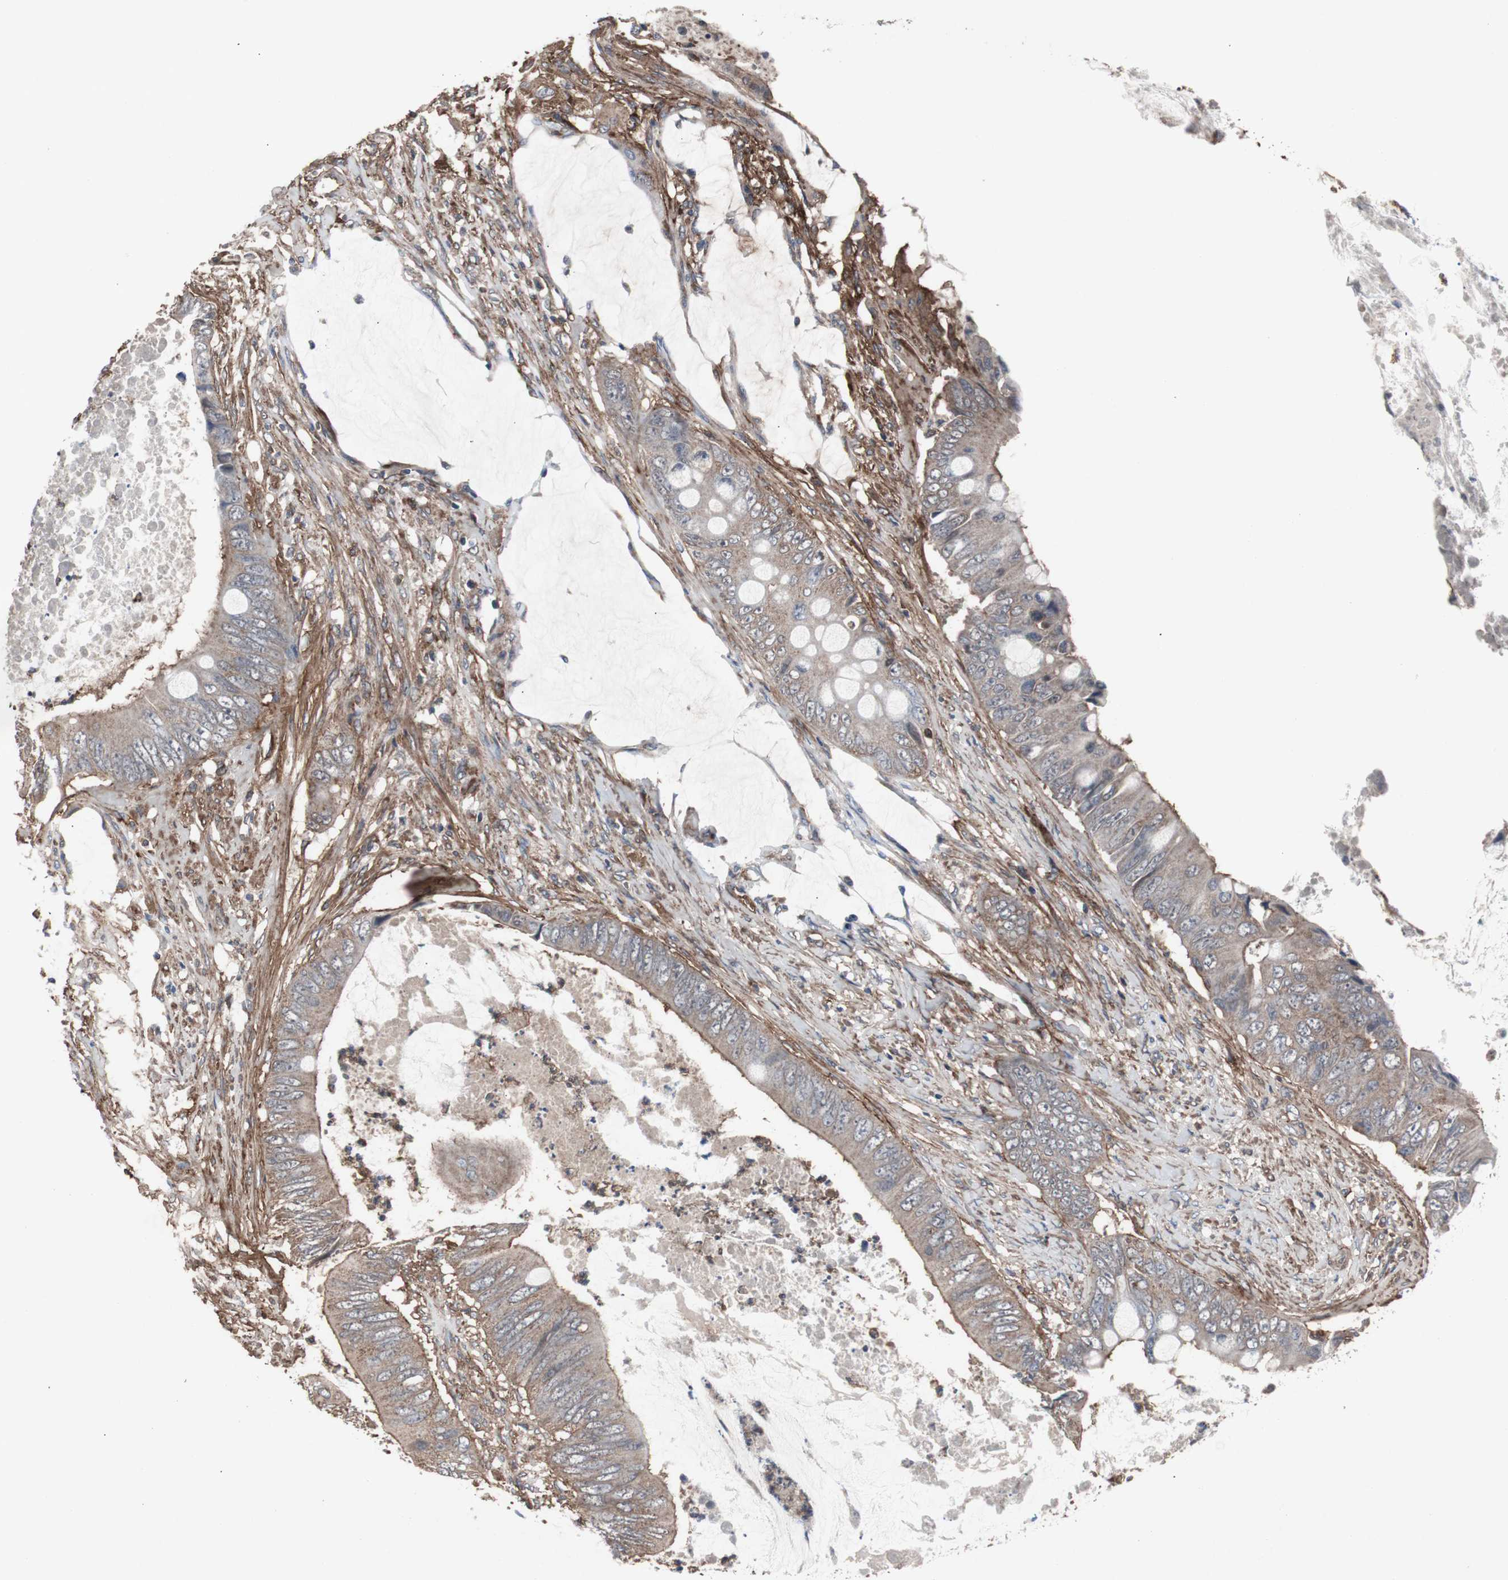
{"staining": {"intensity": "weak", "quantity": ">75%", "location": "cytoplasmic/membranous"}, "tissue": "colorectal cancer", "cell_type": "Tumor cells", "image_type": "cancer", "snomed": [{"axis": "morphology", "description": "Adenocarcinoma, NOS"}, {"axis": "topography", "description": "Rectum"}], "caption": "Colorectal adenocarcinoma was stained to show a protein in brown. There is low levels of weak cytoplasmic/membranous staining in approximately >75% of tumor cells. The staining is performed using DAB brown chromogen to label protein expression. The nuclei are counter-stained blue using hematoxylin.", "gene": "COL6A2", "patient": {"sex": "female", "age": 77}}